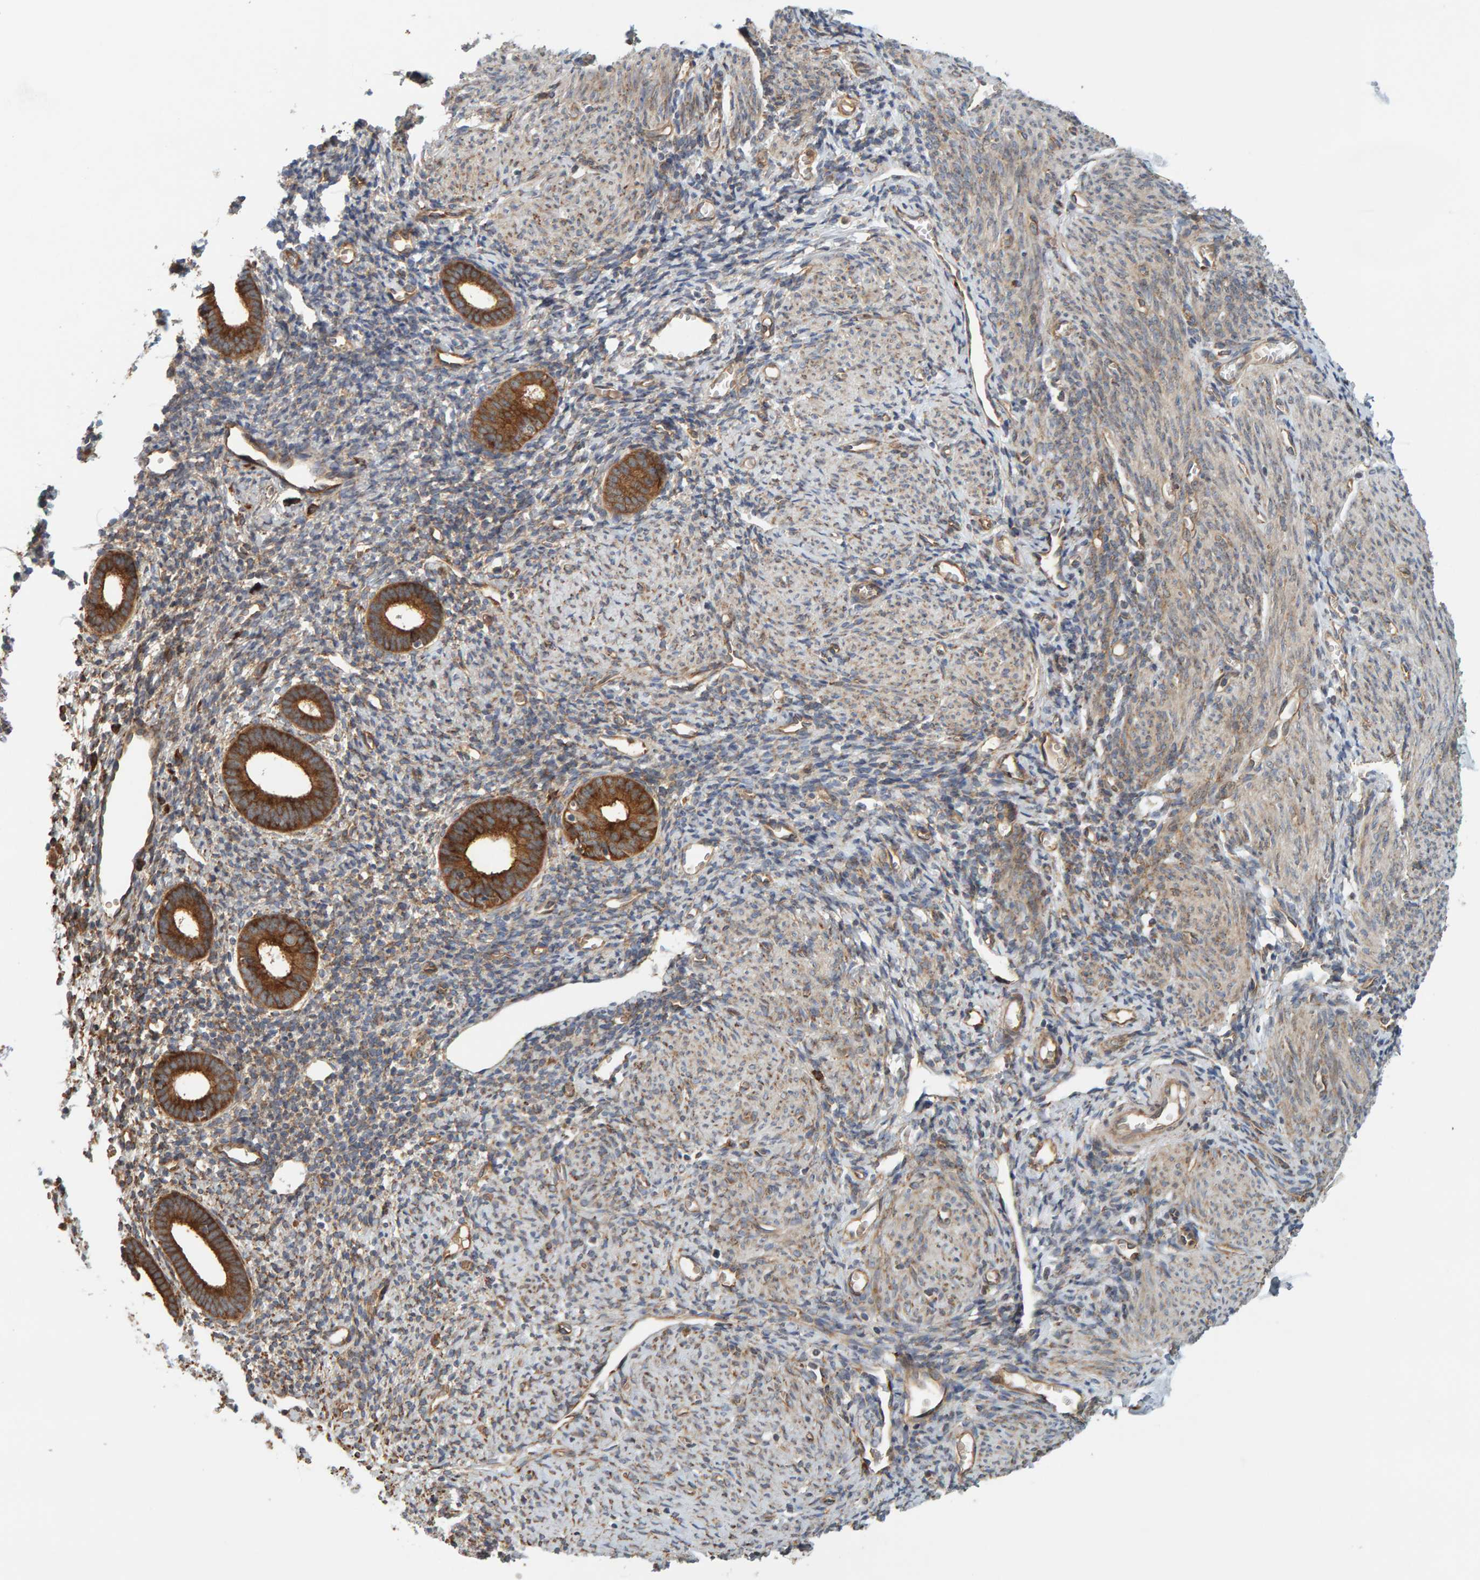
{"staining": {"intensity": "moderate", "quantity": ">75%", "location": "cytoplasmic/membranous"}, "tissue": "endometrium", "cell_type": "Cells in endometrial stroma", "image_type": "normal", "snomed": [{"axis": "morphology", "description": "Normal tissue, NOS"}, {"axis": "morphology", "description": "Adenocarcinoma, NOS"}, {"axis": "topography", "description": "Endometrium"}], "caption": "Immunohistochemistry image of unremarkable endometrium: human endometrium stained using IHC demonstrates medium levels of moderate protein expression localized specifically in the cytoplasmic/membranous of cells in endometrial stroma, appearing as a cytoplasmic/membranous brown color.", "gene": "BAIAP2", "patient": {"sex": "female", "age": 57}}